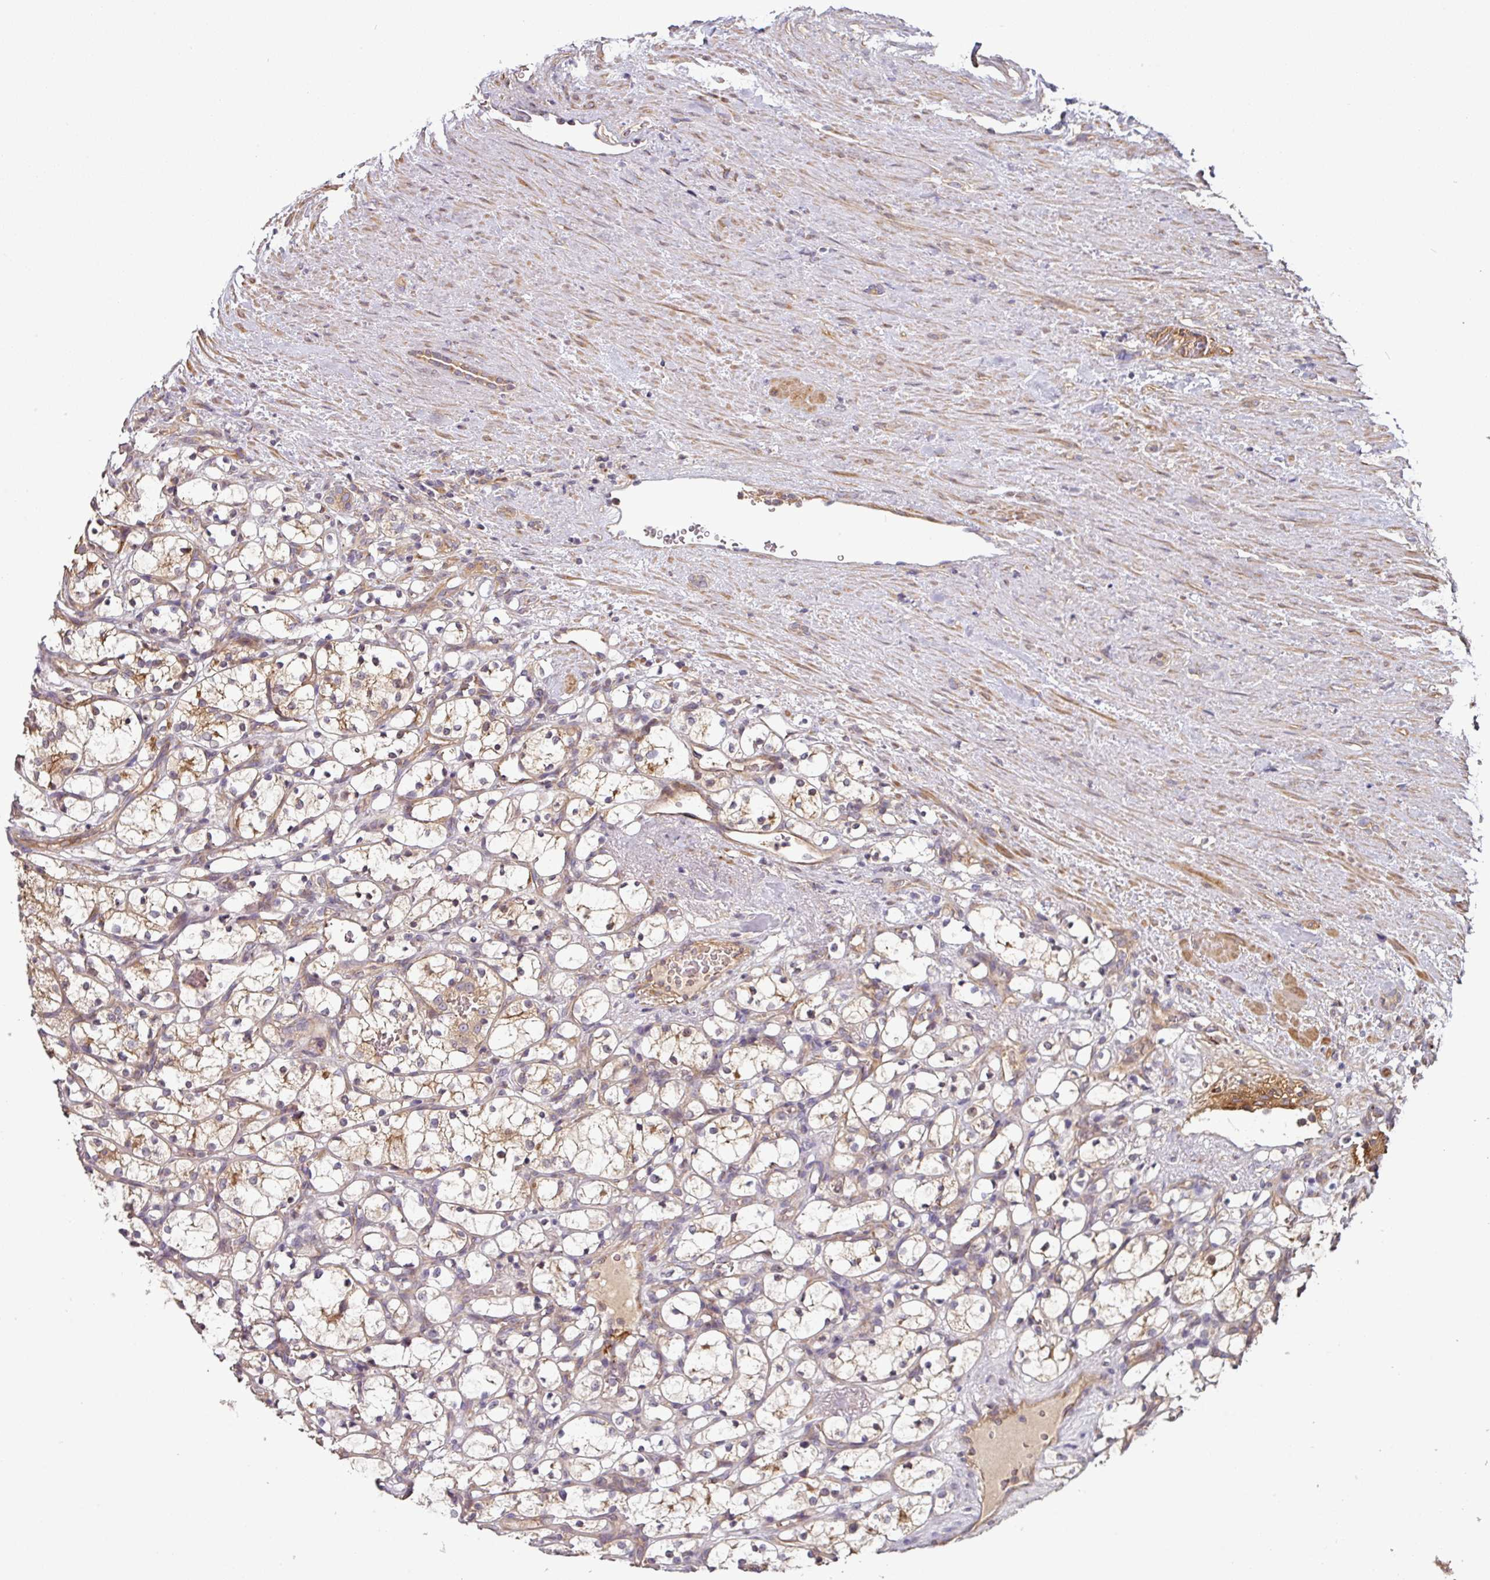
{"staining": {"intensity": "weak", "quantity": "25%-75%", "location": "cytoplasmic/membranous"}, "tissue": "renal cancer", "cell_type": "Tumor cells", "image_type": "cancer", "snomed": [{"axis": "morphology", "description": "Adenocarcinoma, NOS"}, {"axis": "topography", "description": "Kidney"}], "caption": "Immunohistochemistry (IHC) of renal cancer (adenocarcinoma) reveals low levels of weak cytoplasmic/membranous expression in about 25%-75% of tumor cells.", "gene": "SIK1", "patient": {"sex": "female", "age": 69}}